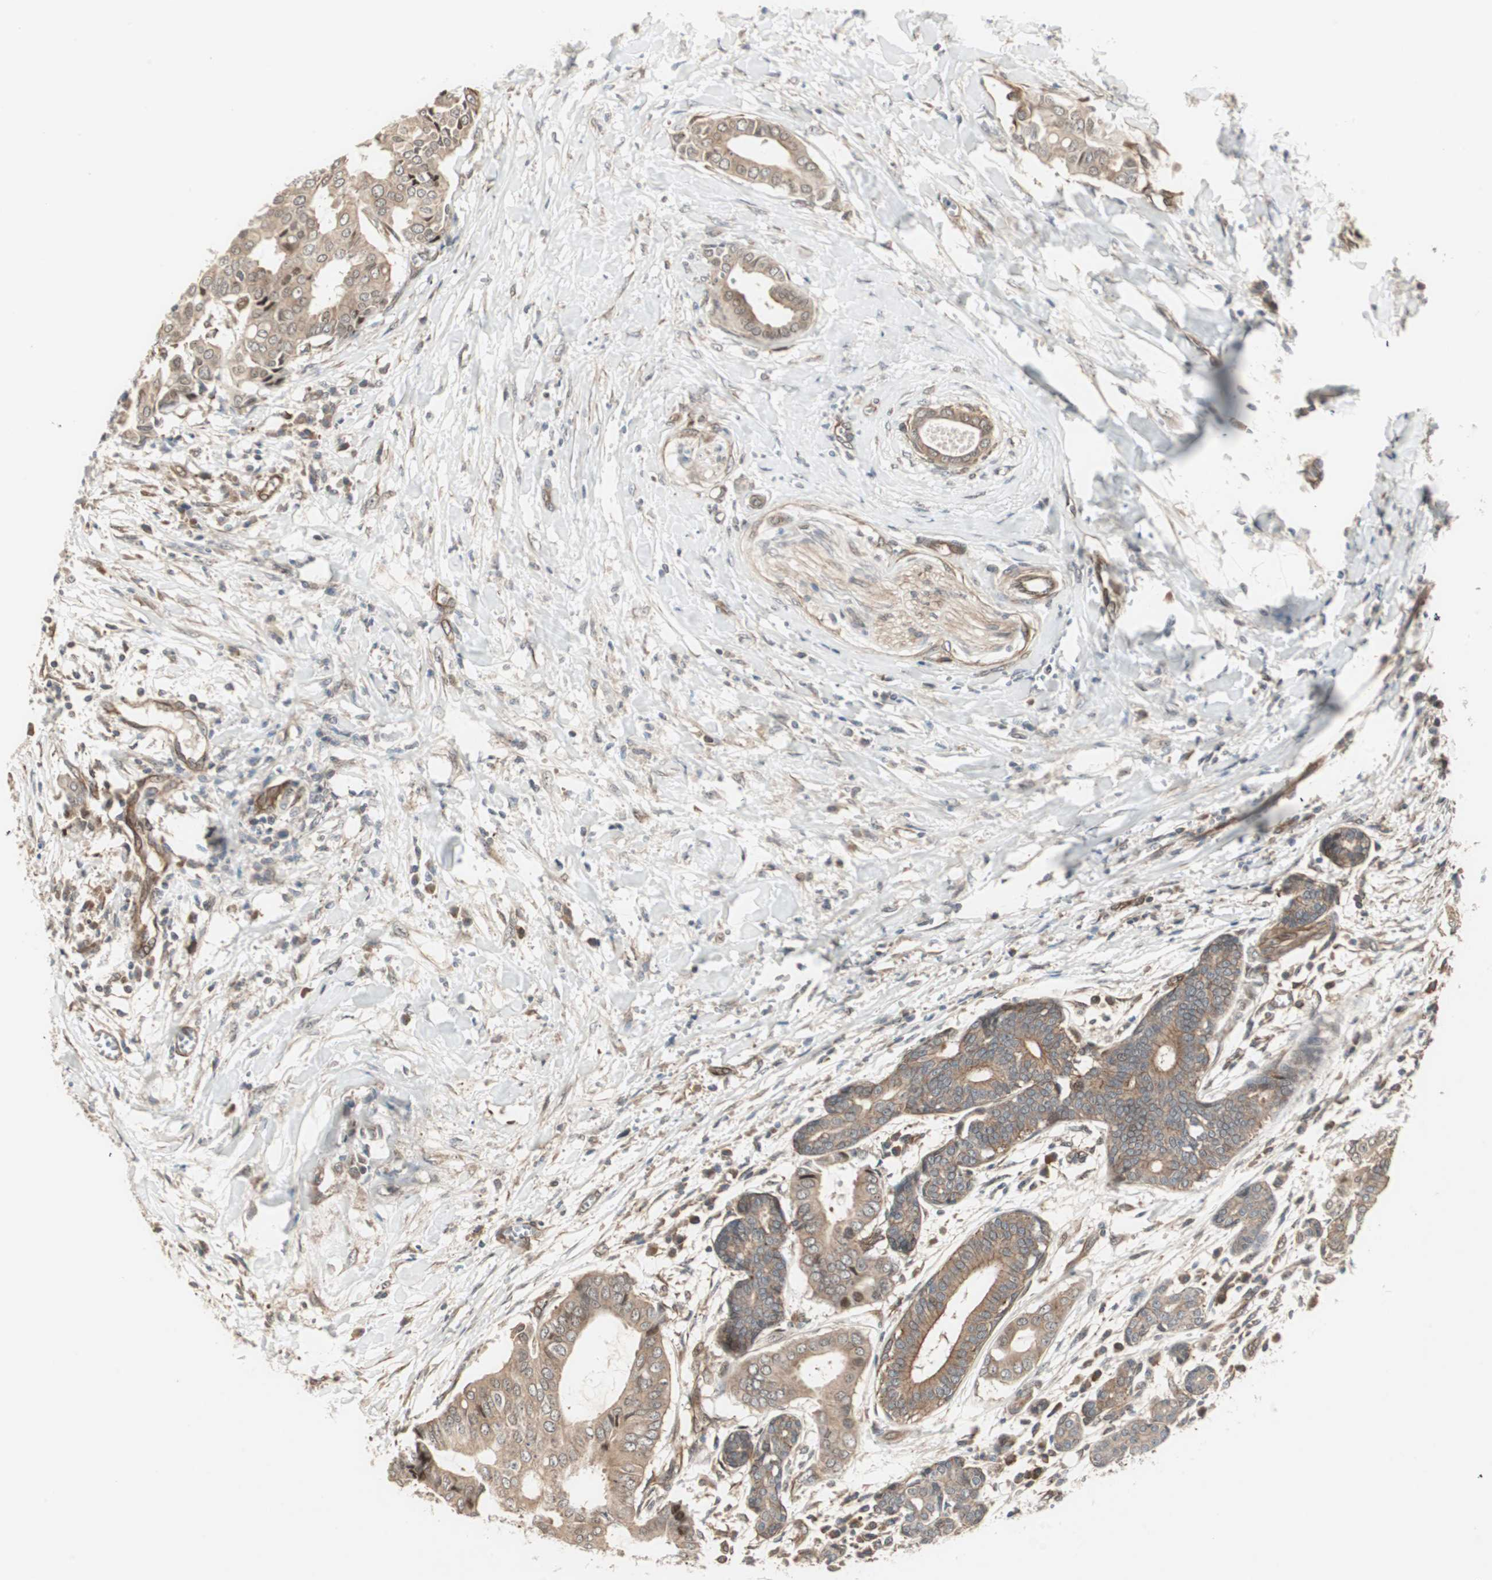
{"staining": {"intensity": "moderate", "quantity": ">75%", "location": "cytoplasmic/membranous,nuclear"}, "tissue": "head and neck cancer", "cell_type": "Tumor cells", "image_type": "cancer", "snomed": [{"axis": "morphology", "description": "Adenocarcinoma, NOS"}, {"axis": "topography", "description": "Salivary gland"}, {"axis": "topography", "description": "Head-Neck"}], "caption": "Tumor cells display moderate cytoplasmic/membranous and nuclear staining in about >75% of cells in head and neck cancer (adenocarcinoma).", "gene": "PFDN1", "patient": {"sex": "female", "age": 59}}